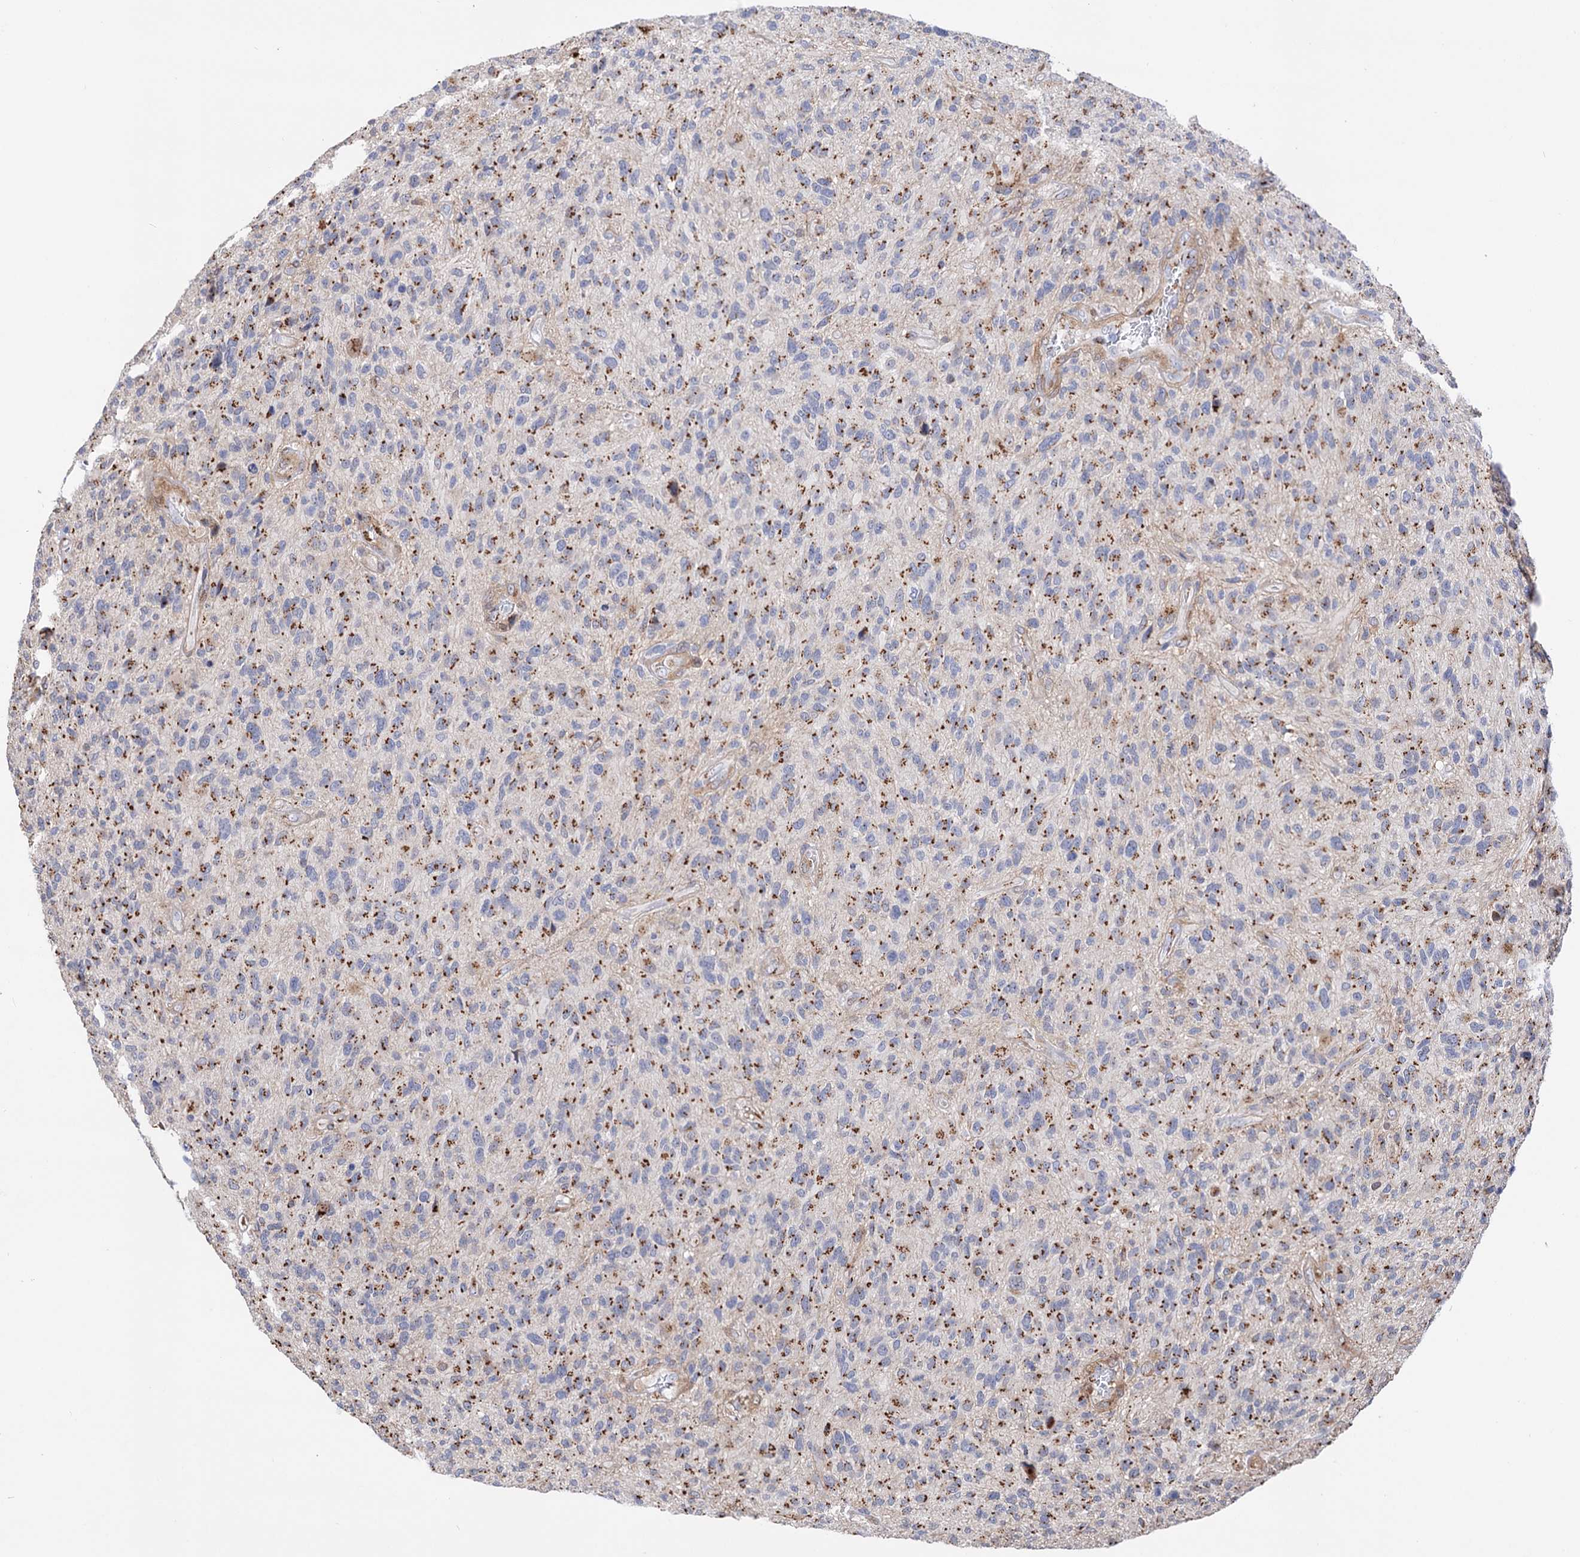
{"staining": {"intensity": "moderate", "quantity": "25%-75%", "location": "cytoplasmic/membranous"}, "tissue": "glioma", "cell_type": "Tumor cells", "image_type": "cancer", "snomed": [{"axis": "morphology", "description": "Glioma, malignant, High grade"}, {"axis": "topography", "description": "Brain"}], "caption": "Immunohistochemistry (IHC) (DAB (3,3'-diaminobenzidine)) staining of glioma exhibits moderate cytoplasmic/membranous protein positivity in approximately 25%-75% of tumor cells. (DAB = brown stain, brightfield microscopy at high magnification).", "gene": "C11orf96", "patient": {"sex": "male", "age": 47}}